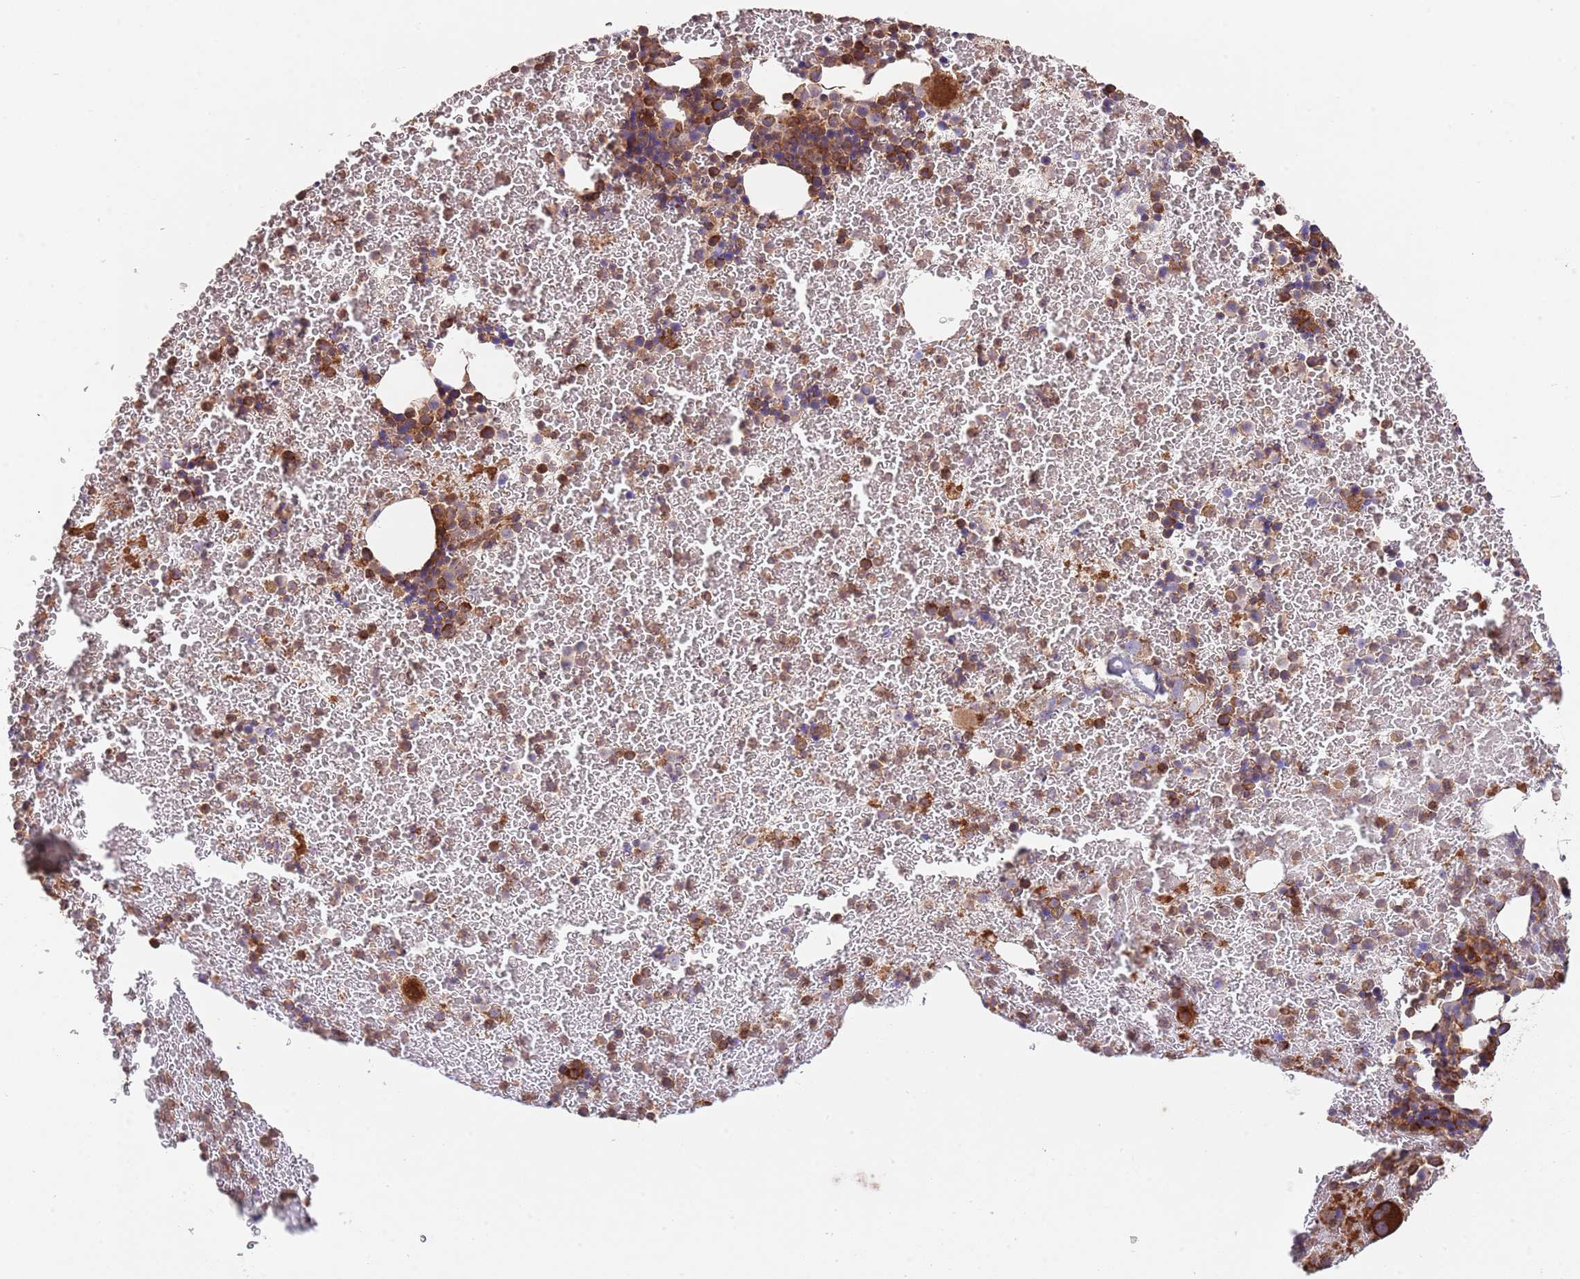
{"staining": {"intensity": "strong", "quantity": "25%-75%", "location": "cytoplasmic/membranous"}, "tissue": "bone marrow", "cell_type": "Hematopoietic cells", "image_type": "normal", "snomed": [{"axis": "morphology", "description": "Normal tissue, NOS"}, {"axis": "topography", "description": "Bone marrow"}], "caption": "DAB (3,3'-diaminobenzidine) immunohistochemical staining of benign bone marrow demonstrates strong cytoplasmic/membranous protein staining in about 25%-75% of hematopoietic cells. Using DAB (3,3'-diaminobenzidine) (brown) and hematoxylin (blue) stains, captured at high magnification using brightfield microscopy.", "gene": "RNF19B", "patient": {"sex": "male", "age": 11}}